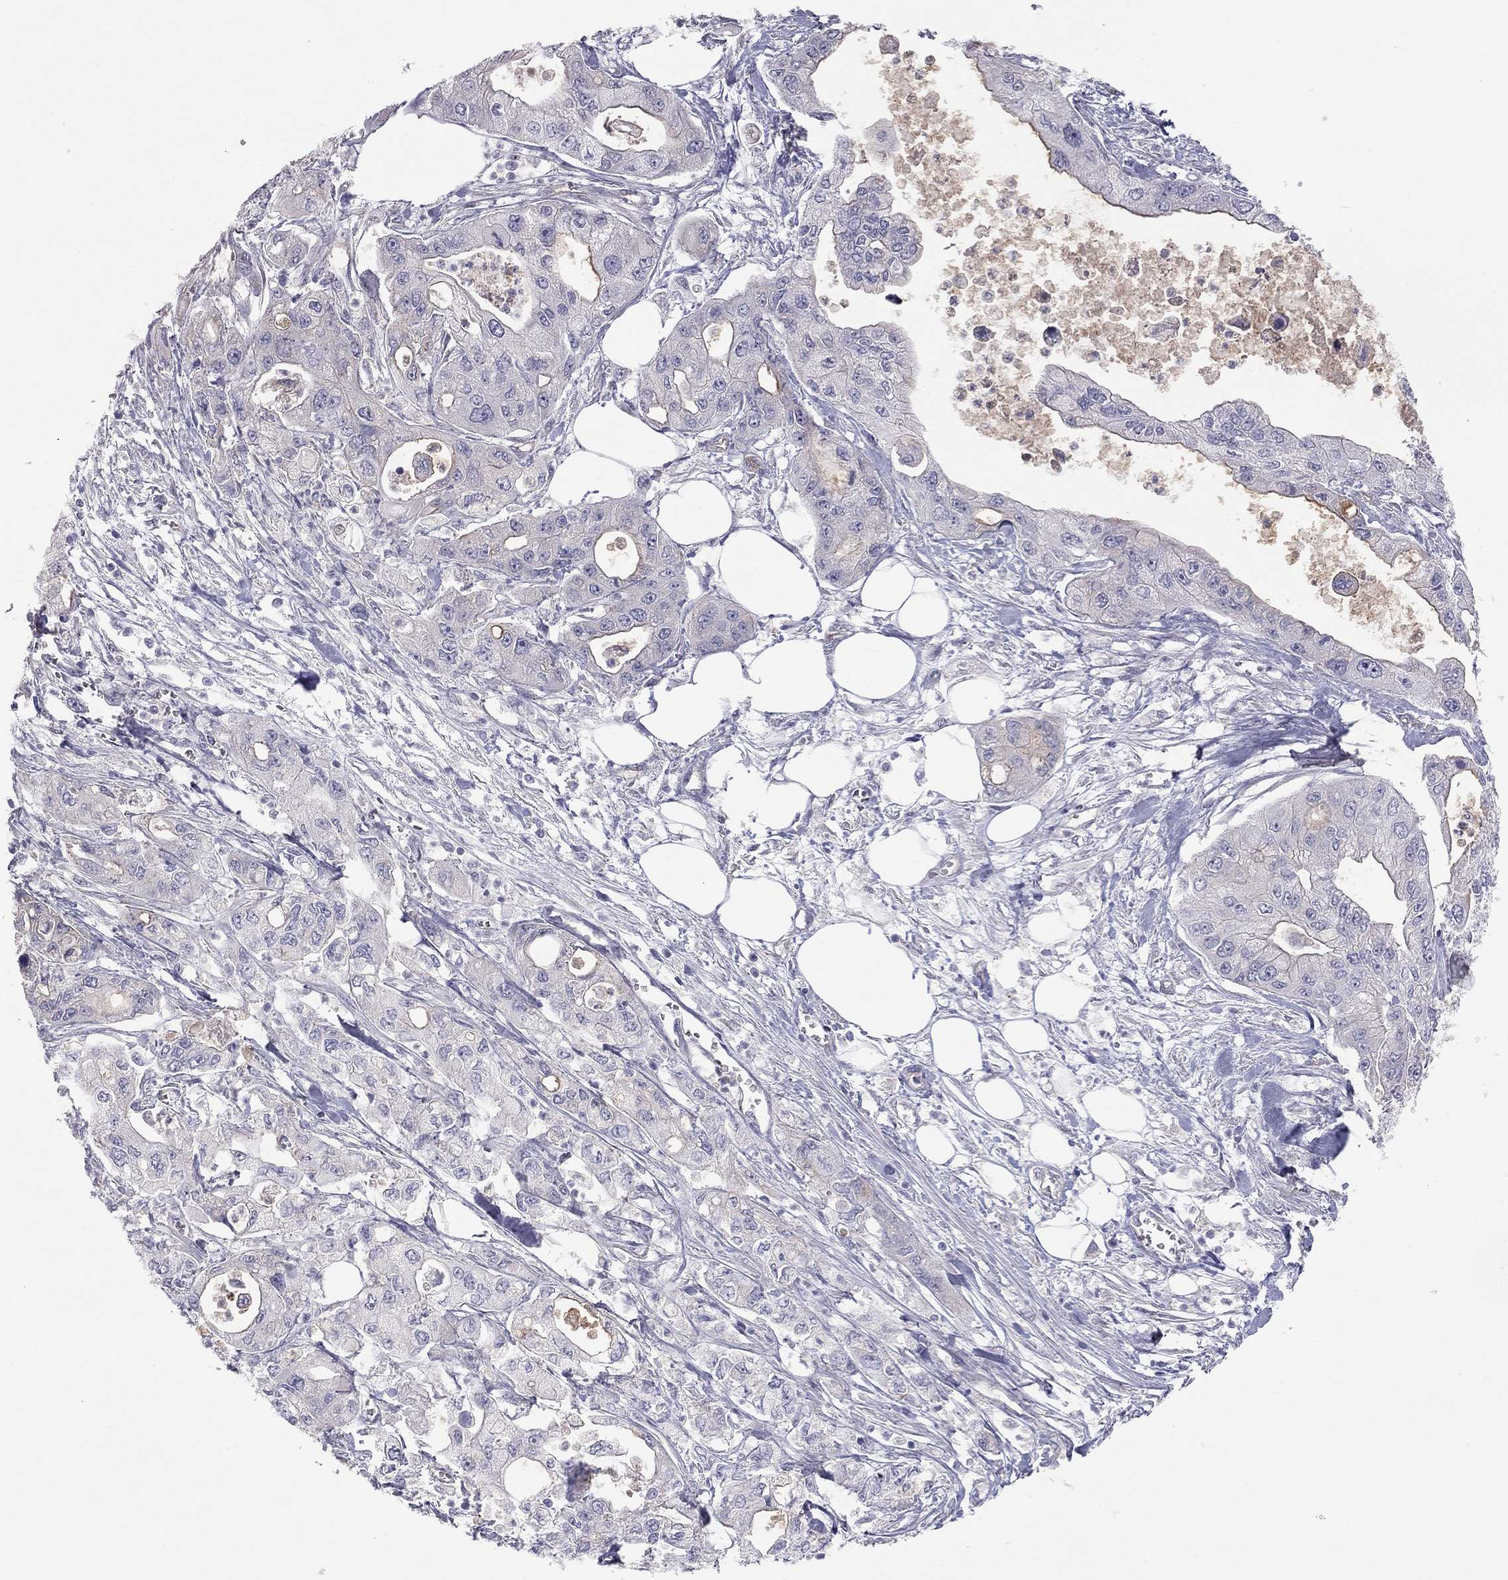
{"staining": {"intensity": "negative", "quantity": "none", "location": "none"}, "tissue": "pancreatic cancer", "cell_type": "Tumor cells", "image_type": "cancer", "snomed": [{"axis": "morphology", "description": "Adenocarcinoma, NOS"}, {"axis": "topography", "description": "Pancreas"}], "caption": "This is an immunohistochemistry micrograph of human pancreatic cancer. There is no expression in tumor cells.", "gene": "GPRC5B", "patient": {"sex": "male", "age": 70}}